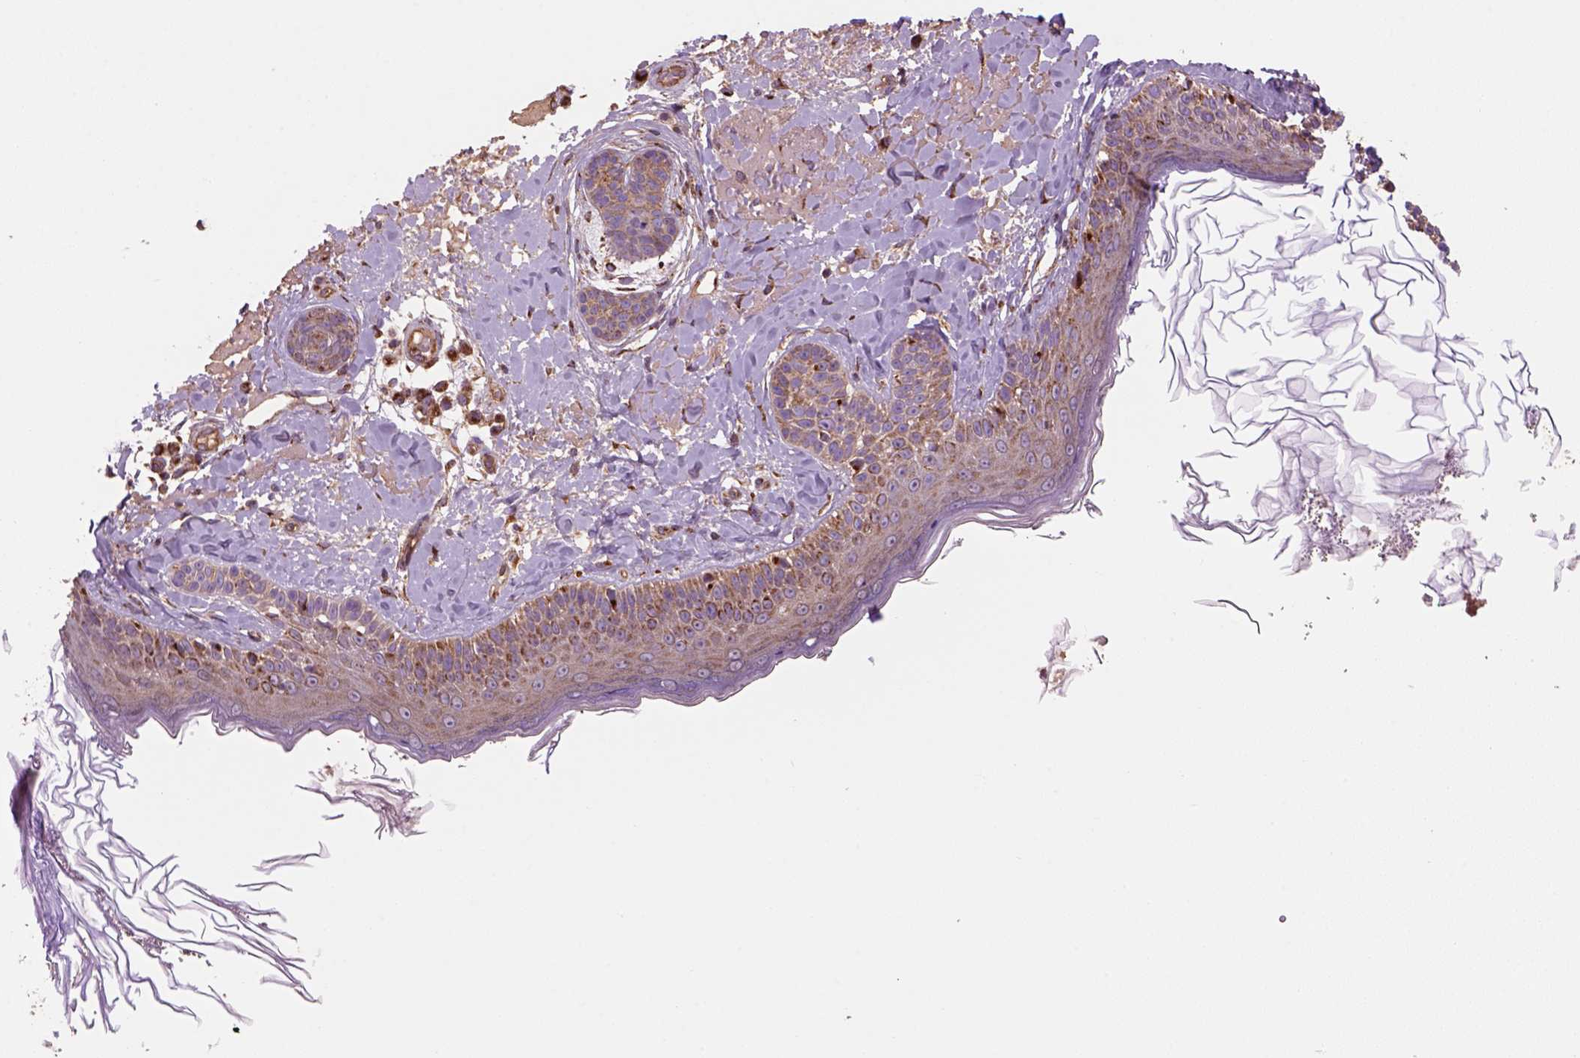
{"staining": {"intensity": "moderate", "quantity": ">75%", "location": "cytoplasmic/membranous"}, "tissue": "skin", "cell_type": "Fibroblasts", "image_type": "normal", "snomed": [{"axis": "morphology", "description": "Normal tissue, NOS"}, {"axis": "topography", "description": "Skin"}], "caption": "Immunohistochemistry (IHC) photomicrograph of benign skin stained for a protein (brown), which demonstrates medium levels of moderate cytoplasmic/membranous positivity in about >75% of fibroblasts.", "gene": "WARS2", "patient": {"sex": "male", "age": 73}}